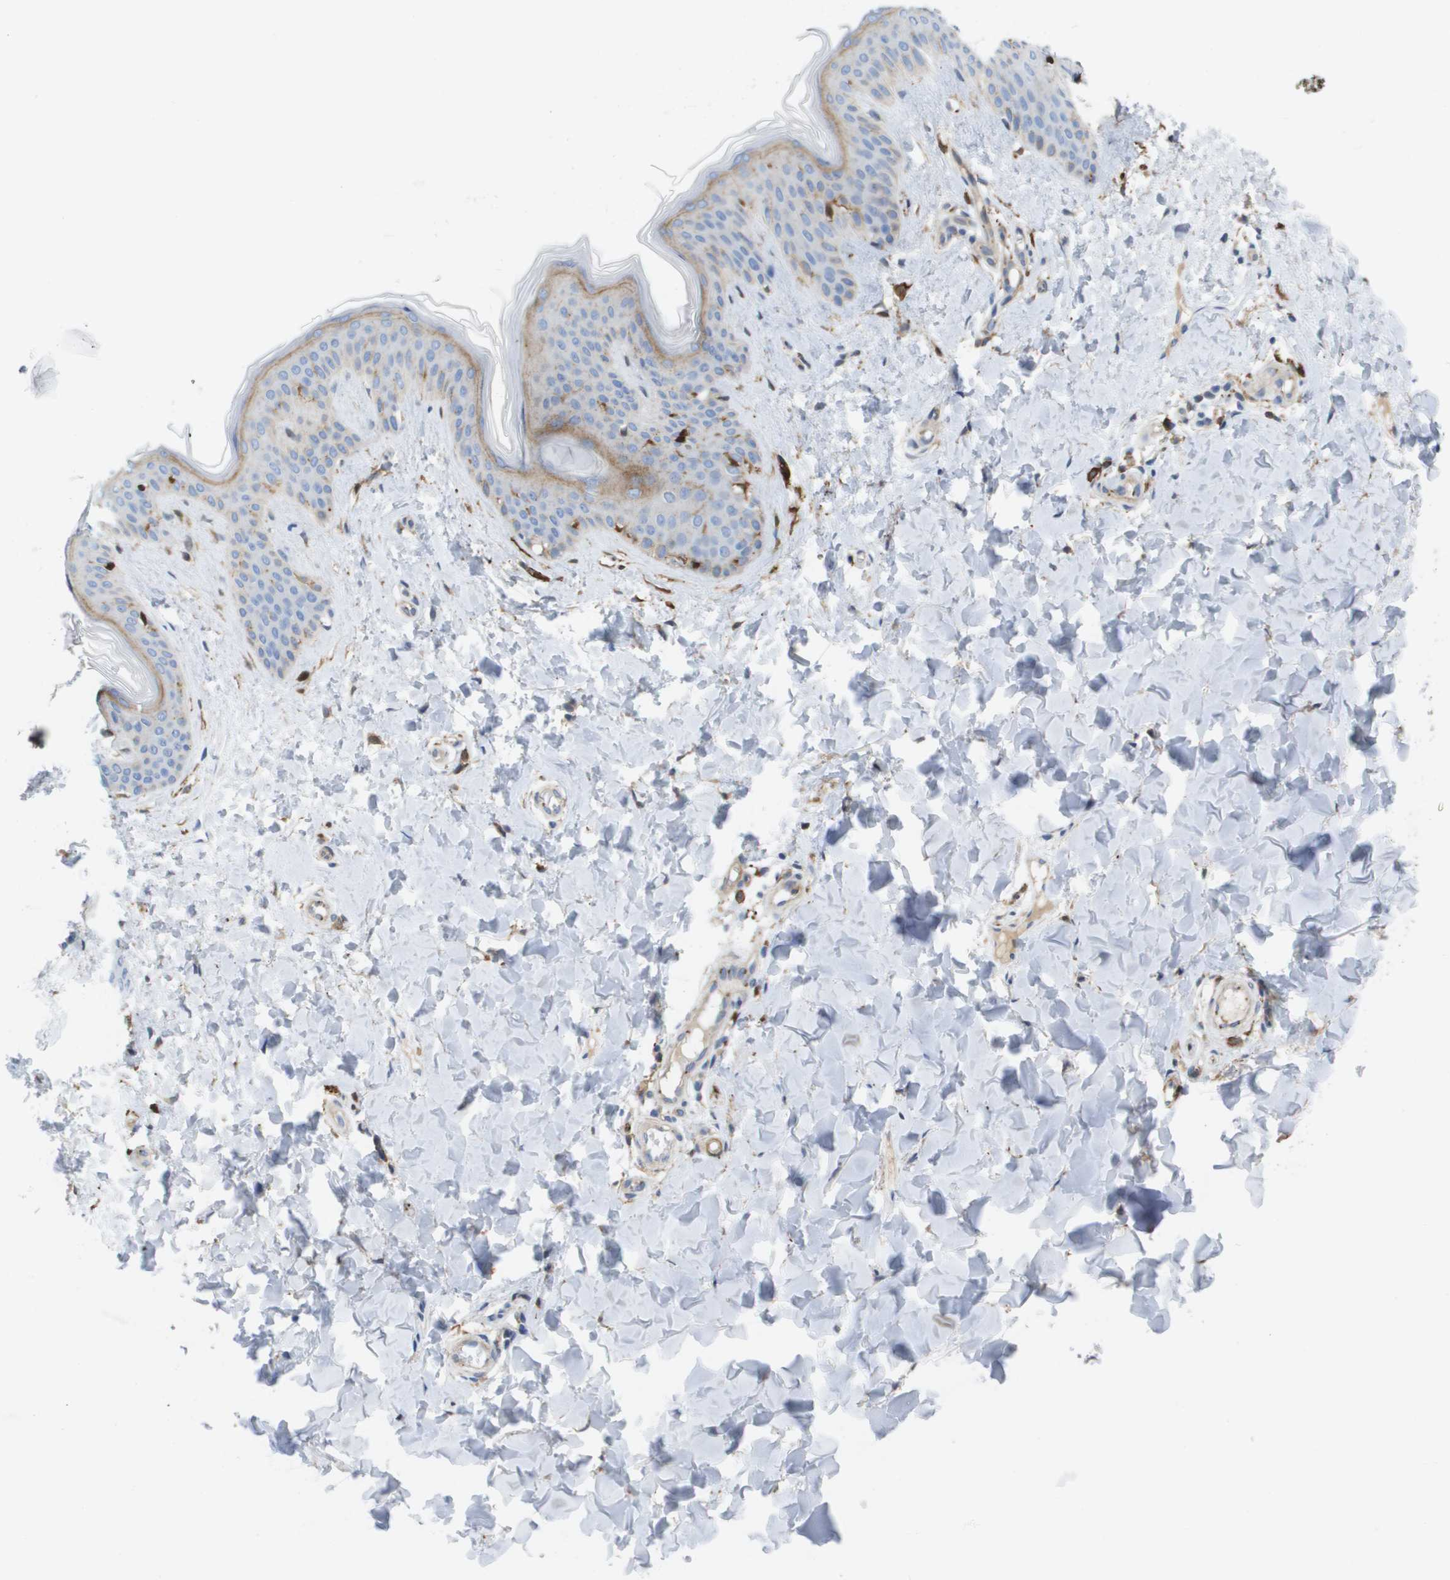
{"staining": {"intensity": "negative", "quantity": "none", "location": "none"}, "tissue": "skin", "cell_type": "Fibroblasts", "image_type": "normal", "snomed": [{"axis": "morphology", "description": "Normal tissue, NOS"}, {"axis": "topography", "description": "Skin"}], "caption": "DAB immunohistochemical staining of benign human skin displays no significant positivity in fibroblasts. (DAB IHC, high magnification).", "gene": "SLC37A2", "patient": {"sex": "female", "age": 17}}